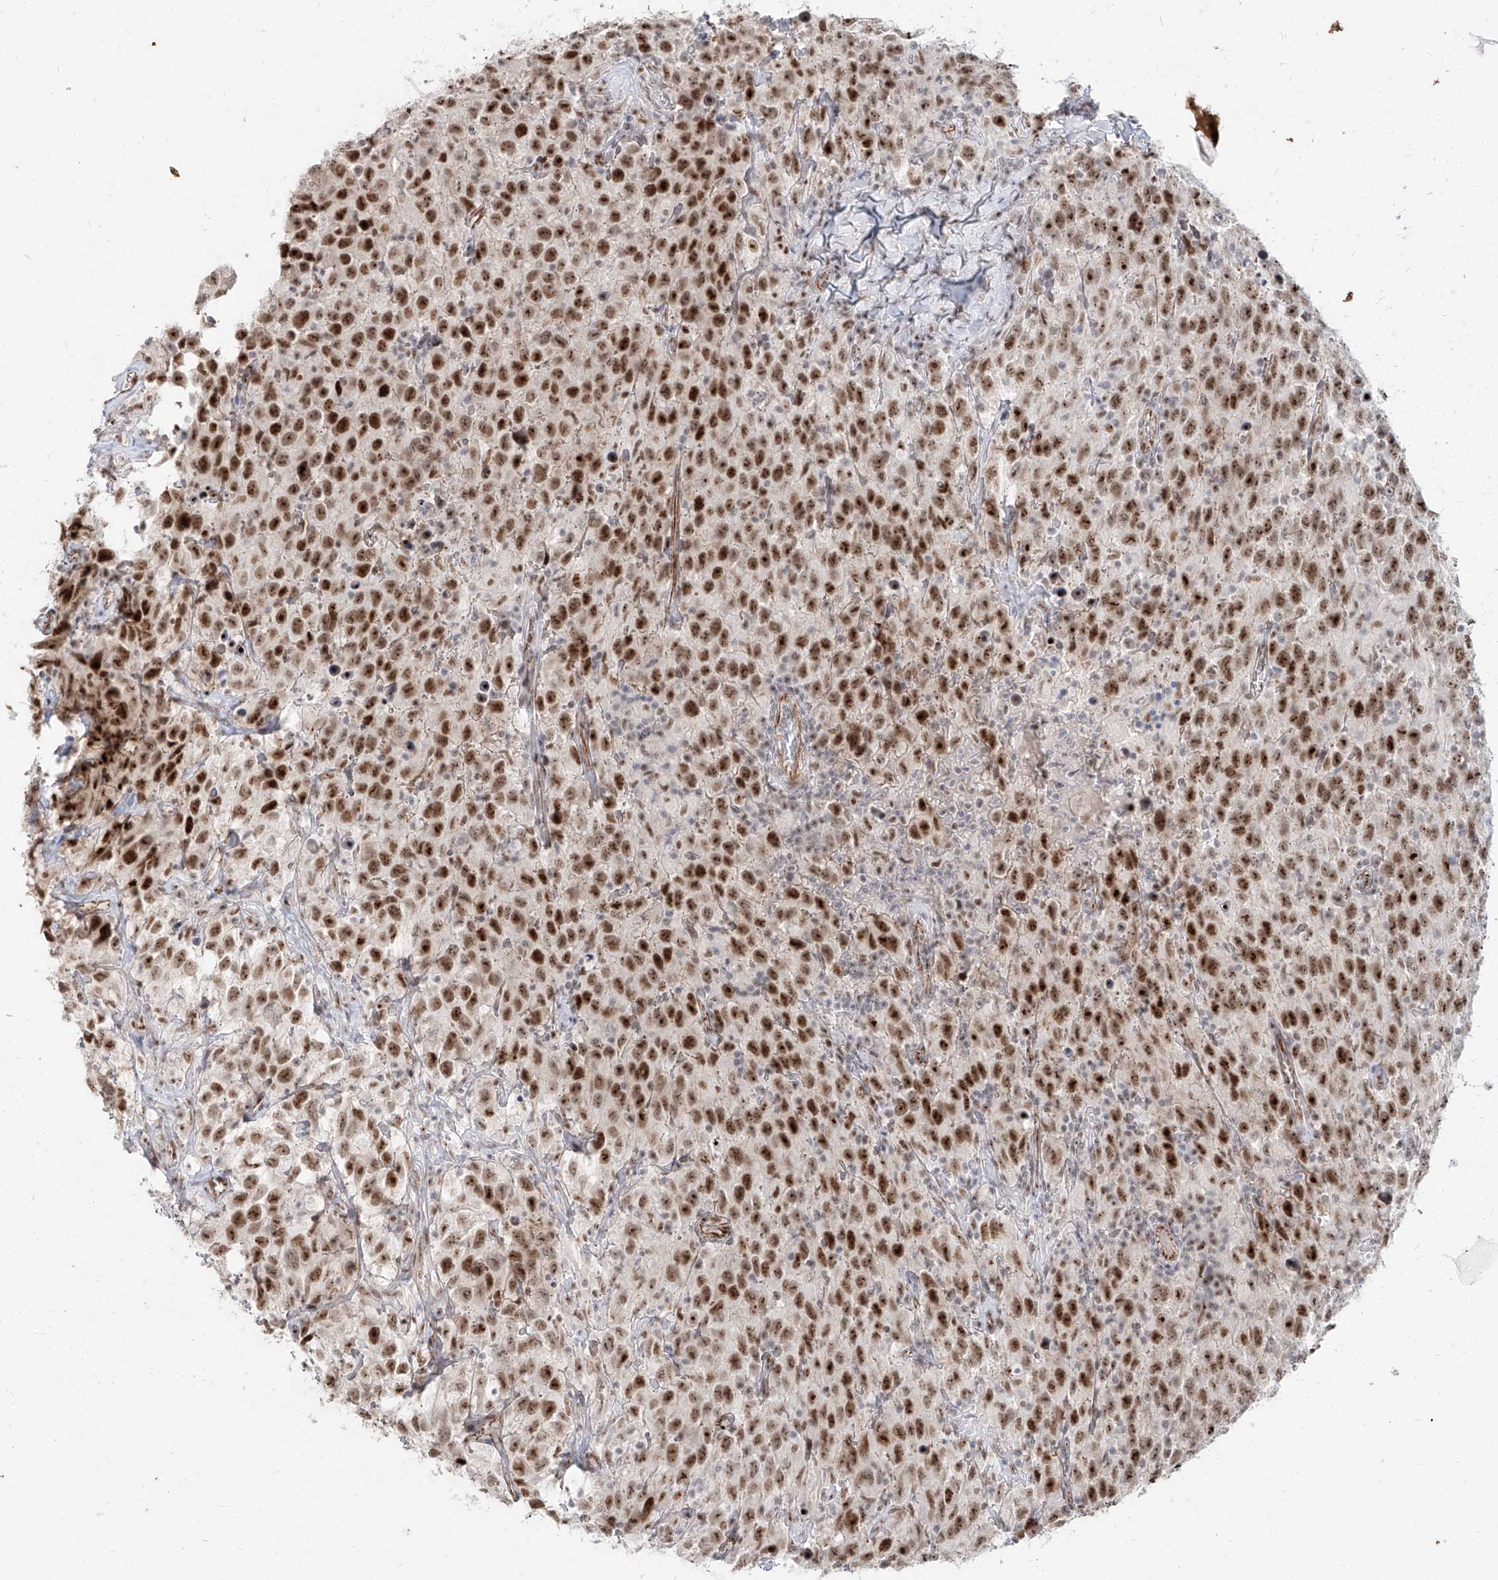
{"staining": {"intensity": "strong", "quantity": ">75%", "location": "nuclear"}, "tissue": "testis cancer", "cell_type": "Tumor cells", "image_type": "cancer", "snomed": [{"axis": "morphology", "description": "Seminoma, NOS"}, {"axis": "topography", "description": "Testis"}], "caption": "Tumor cells display high levels of strong nuclear positivity in approximately >75% of cells in human seminoma (testis).", "gene": "ZNF710", "patient": {"sex": "male", "age": 41}}